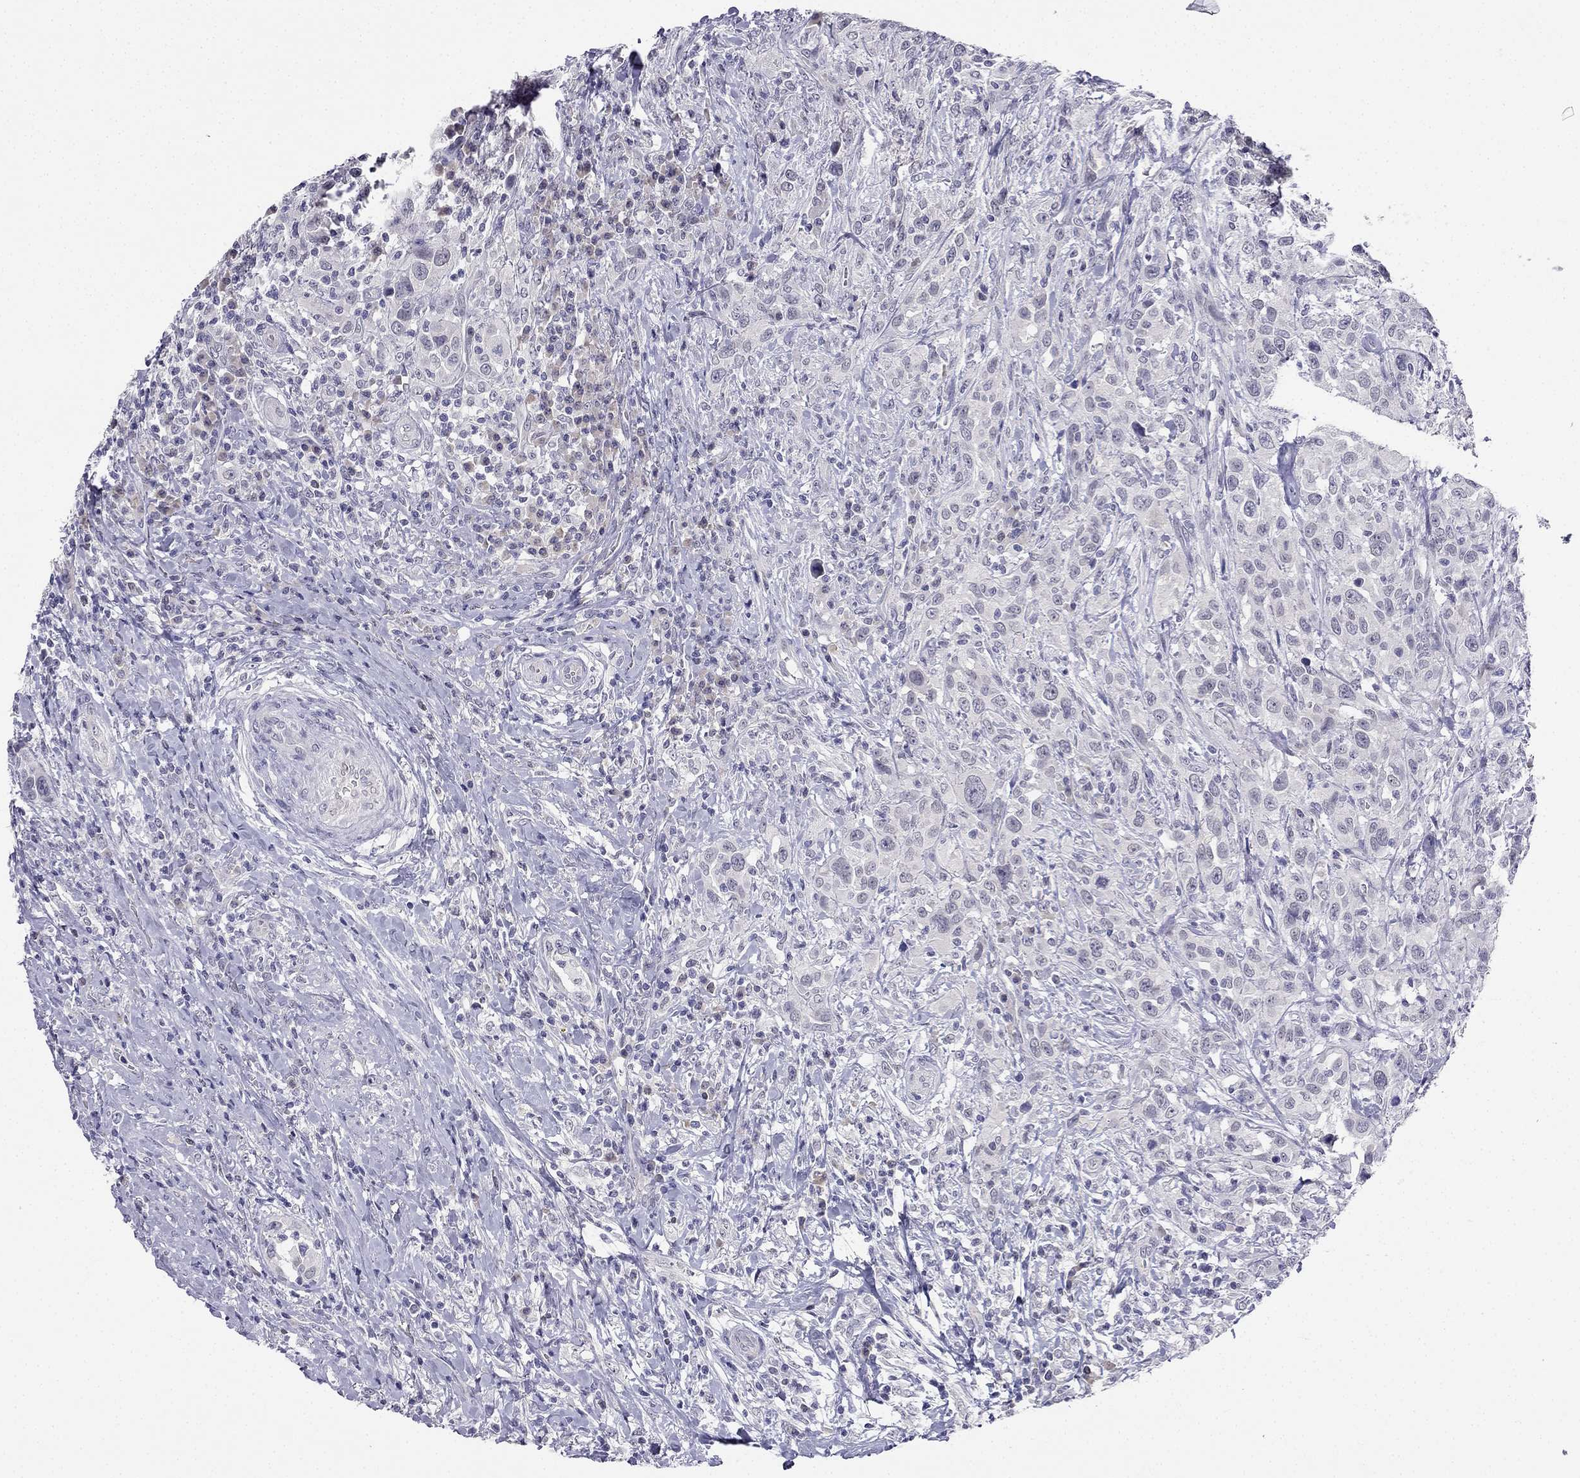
{"staining": {"intensity": "negative", "quantity": "none", "location": "none"}, "tissue": "urothelial cancer", "cell_type": "Tumor cells", "image_type": "cancer", "snomed": [{"axis": "morphology", "description": "Urothelial carcinoma, NOS"}, {"axis": "morphology", "description": "Urothelial carcinoma, High grade"}, {"axis": "topography", "description": "Urinary bladder"}], "caption": "High power microscopy photomicrograph of an immunohistochemistry micrograph of transitional cell carcinoma, revealing no significant positivity in tumor cells.", "gene": "C16orf89", "patient": {"sex": "female", "age": 64}}